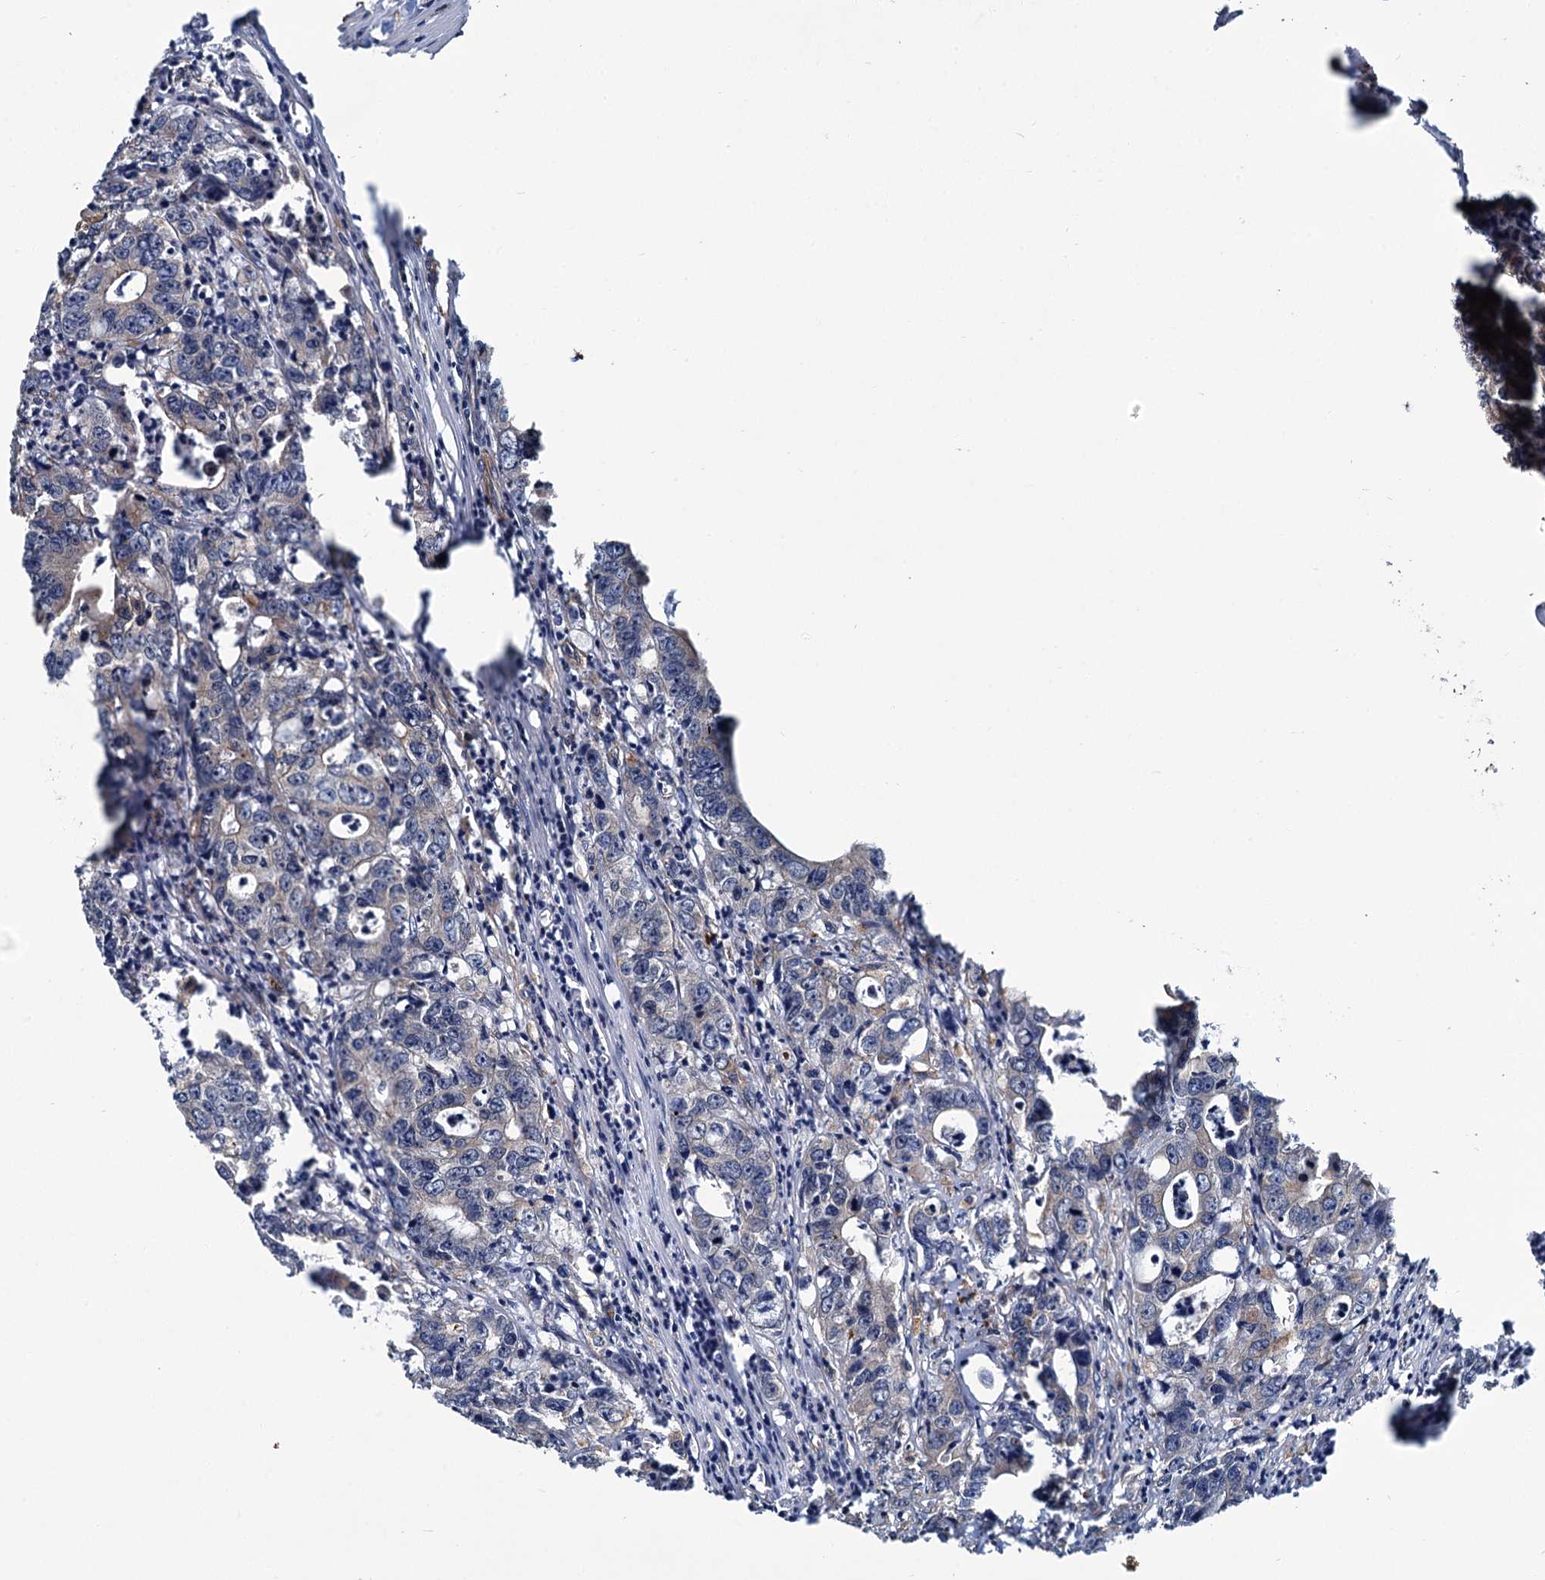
{"staining": {"intensity": "weak", "quantity": "<25%", "location": "cytoplasmic/membranous"}, "tissue": "colorectal cancer", "cell_type": "Tumor cells", "image_type": "cancer", "snomed": [{"axis": "morphology", "description": "Adenocarcinoma, NOS"}, {"axis": "topography", "description": "Colon"}], "caption": "There is no significant expression in tumor cells of colorectal cancer.", "gene": "ZFYVE19", "patient": {"sex": "female", "age": 75}}